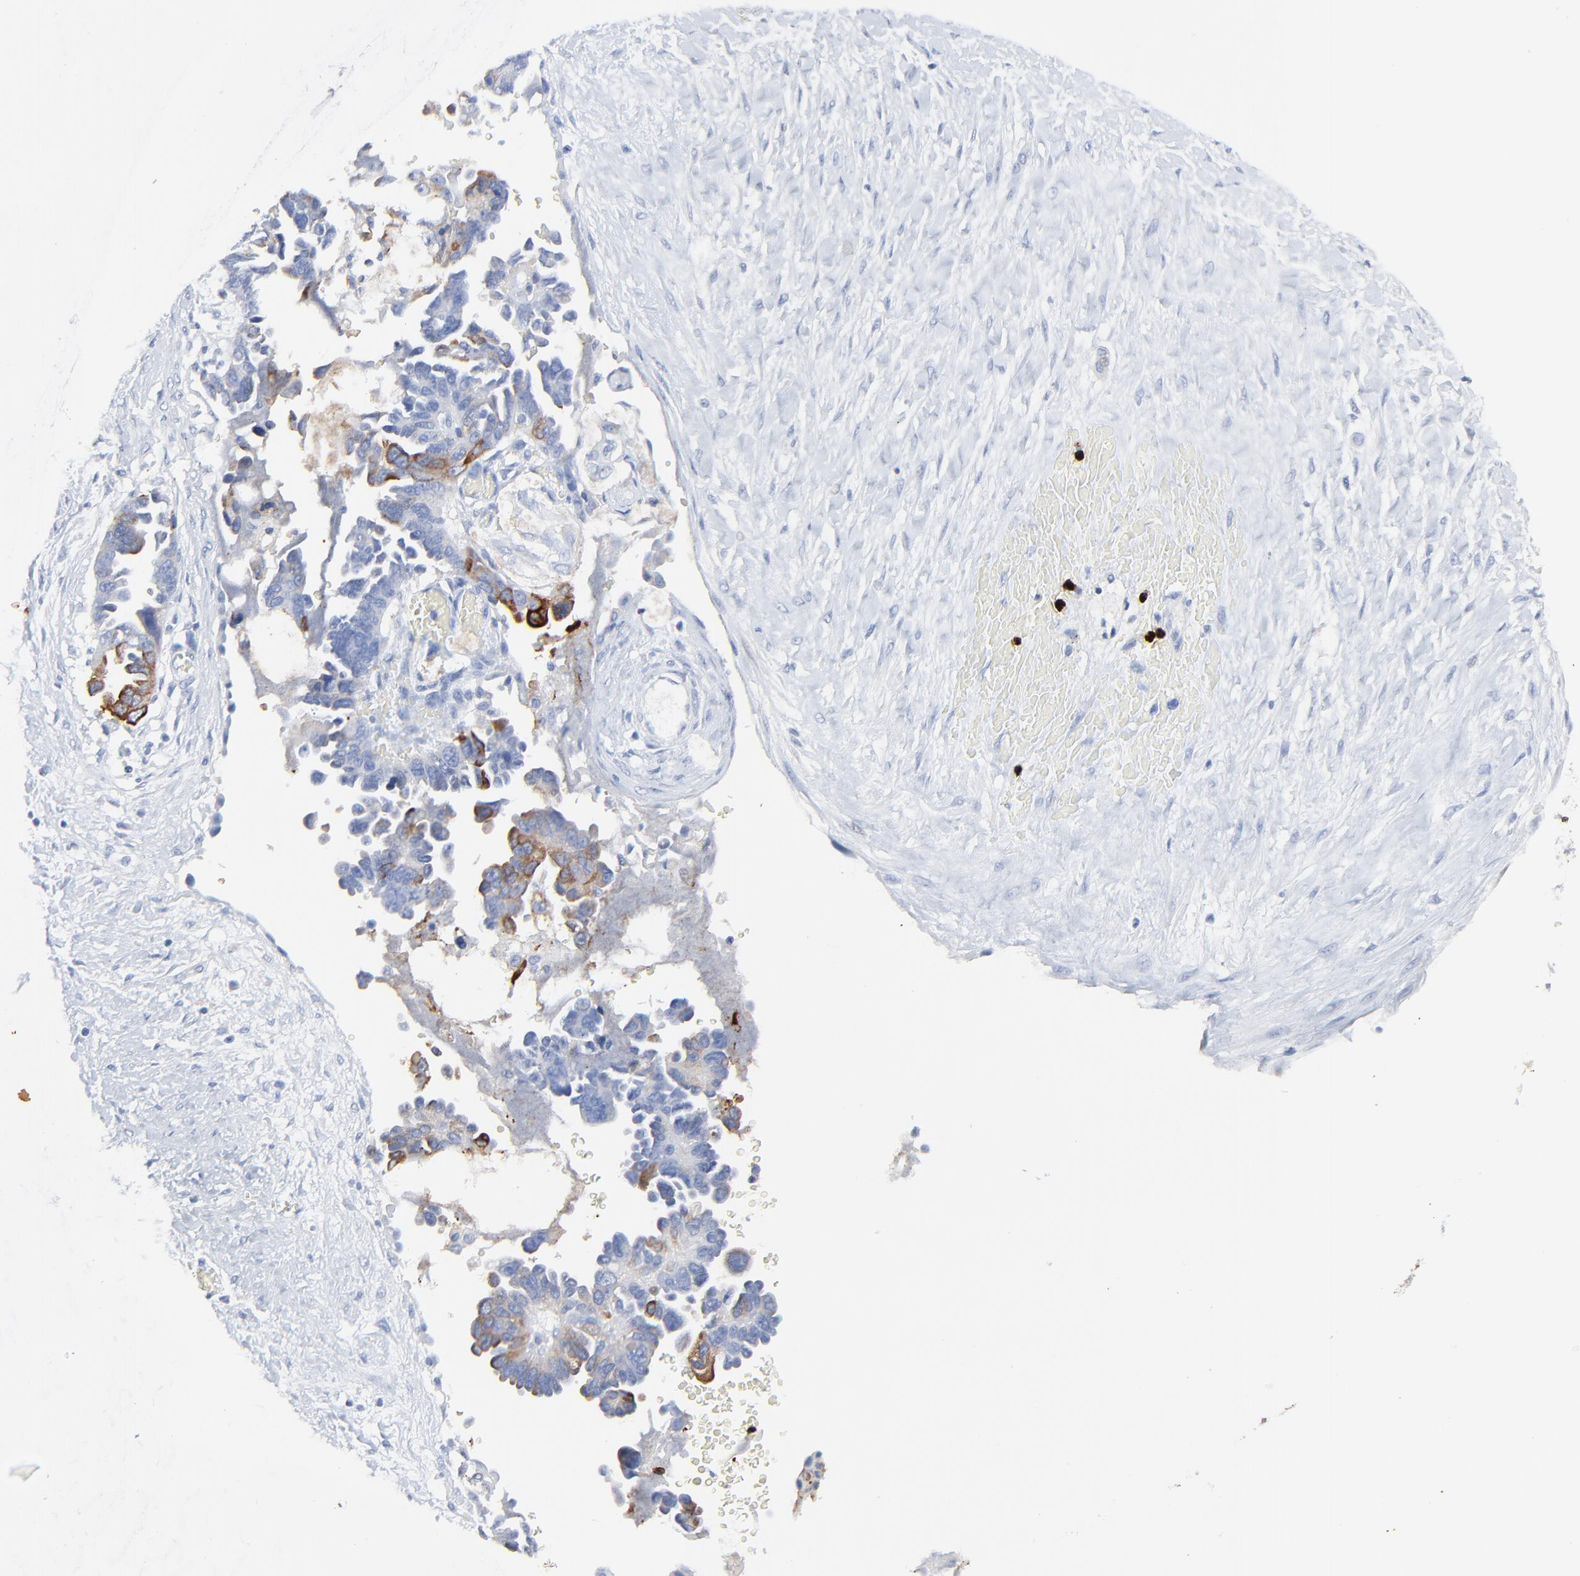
{"staining": {"intensity": "moderate", "quantity": "<25%", "location": "cytoplasmic/membranous"}, "tissue": "ovarian cancer", "cell_type": "Tumor cells", "image_type": "cancer", "snomed": [{"axis": "morphology", "description": "Cystadenocarcinoma, serous, NOS"}, {"axis": "topography", "description": "Ovary"}], "caption": "Protein analysis of ovarian cancer (serous cystadenocarcinoma) tissue exhibits moderate cytoplasmic/membranous positivity in about <25% of tumor cells. The staining was performed using DAB to visualize the protein expression in brown, while the nuclei were stained in blue with hematoxylin (Magnification: 20x).", "gene": "LCN2", "patient": {"sex": "female", "age": 63}}